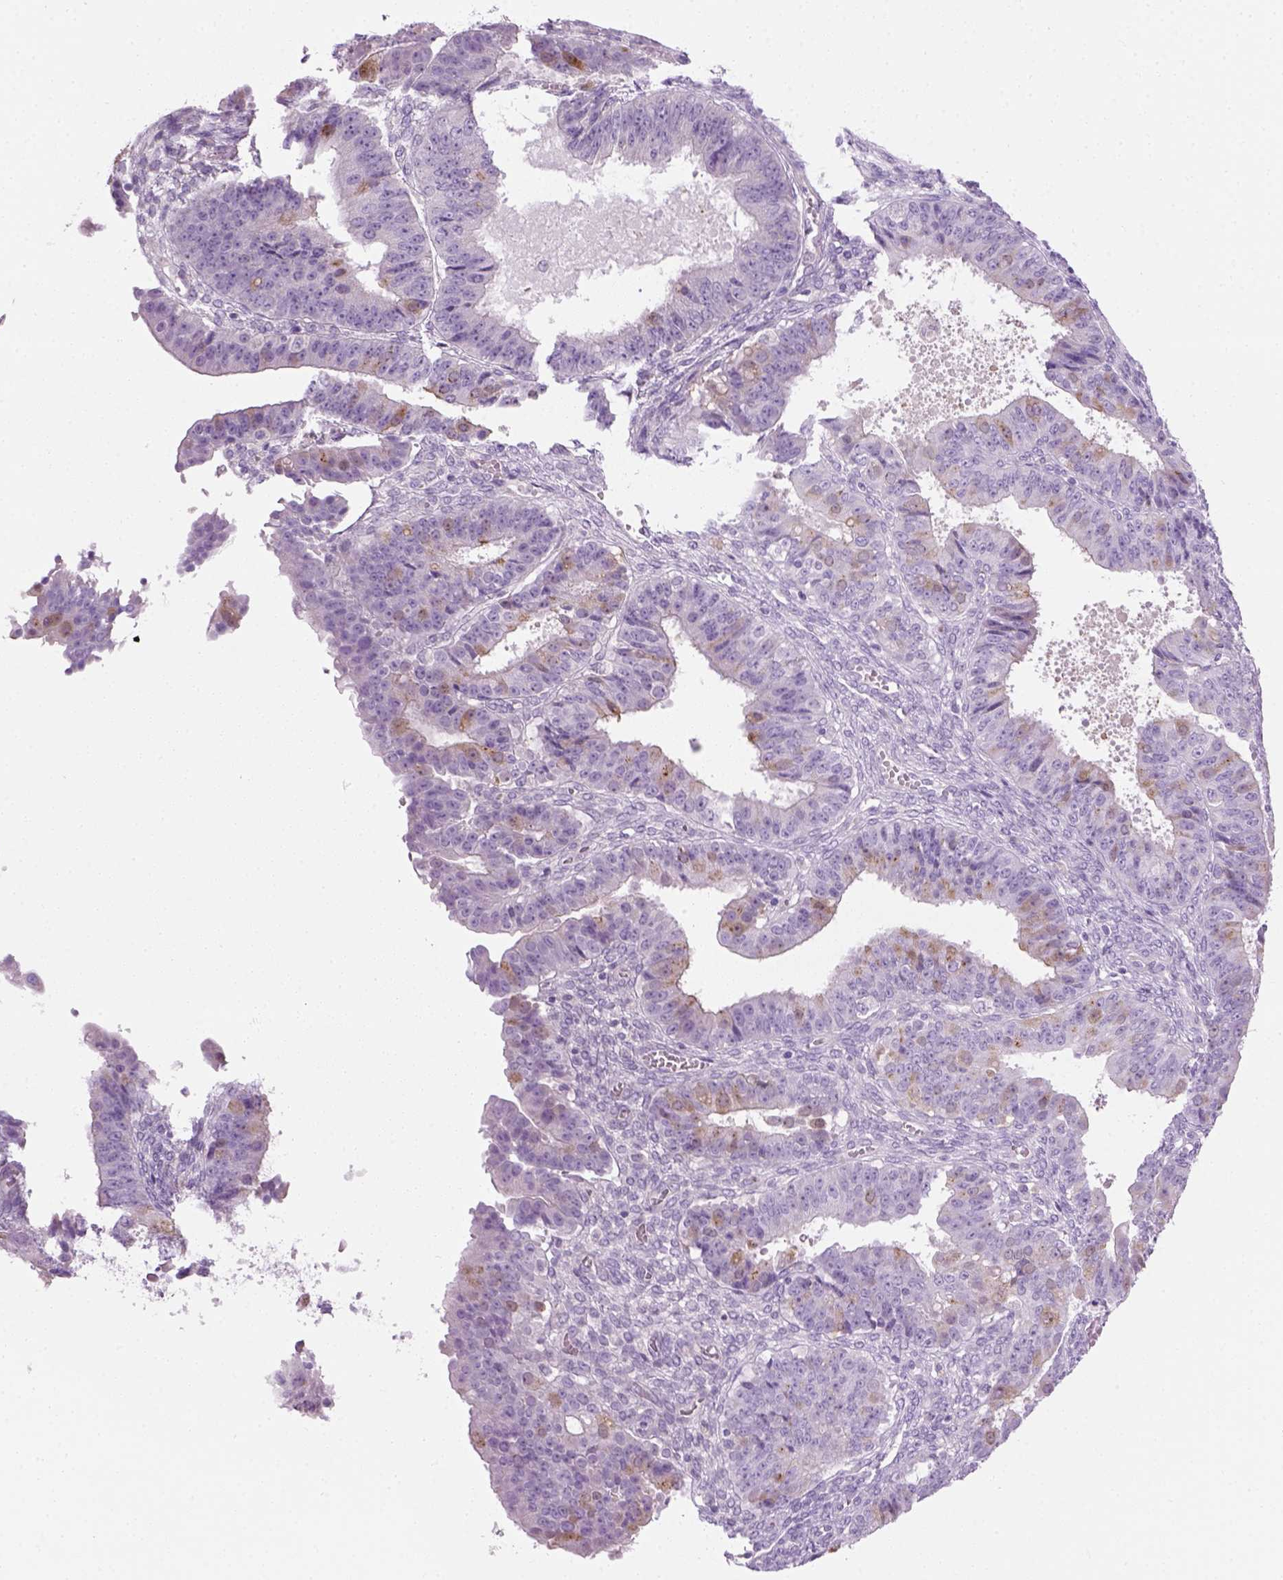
{"staining": {"intensity": "negative", "quantity": "none", "location": "none"}, "tissue": "ovarian cancer", "cell_type": "Tumor cells", "image_type": "cancer", "snomed": [{"axis": "morphology", "description": "Carcinoma, endometroid"}, {"axis": "topography", "description": "Ovary"}], "caption": "Photomicrograph shows no protein expression in tumor cells of endometroid carcinoma (ovarian) tissue. Nuclei are stained in blue.", "gene": "CIBAR2", "patient": {"sex": "female", "age": 42}}